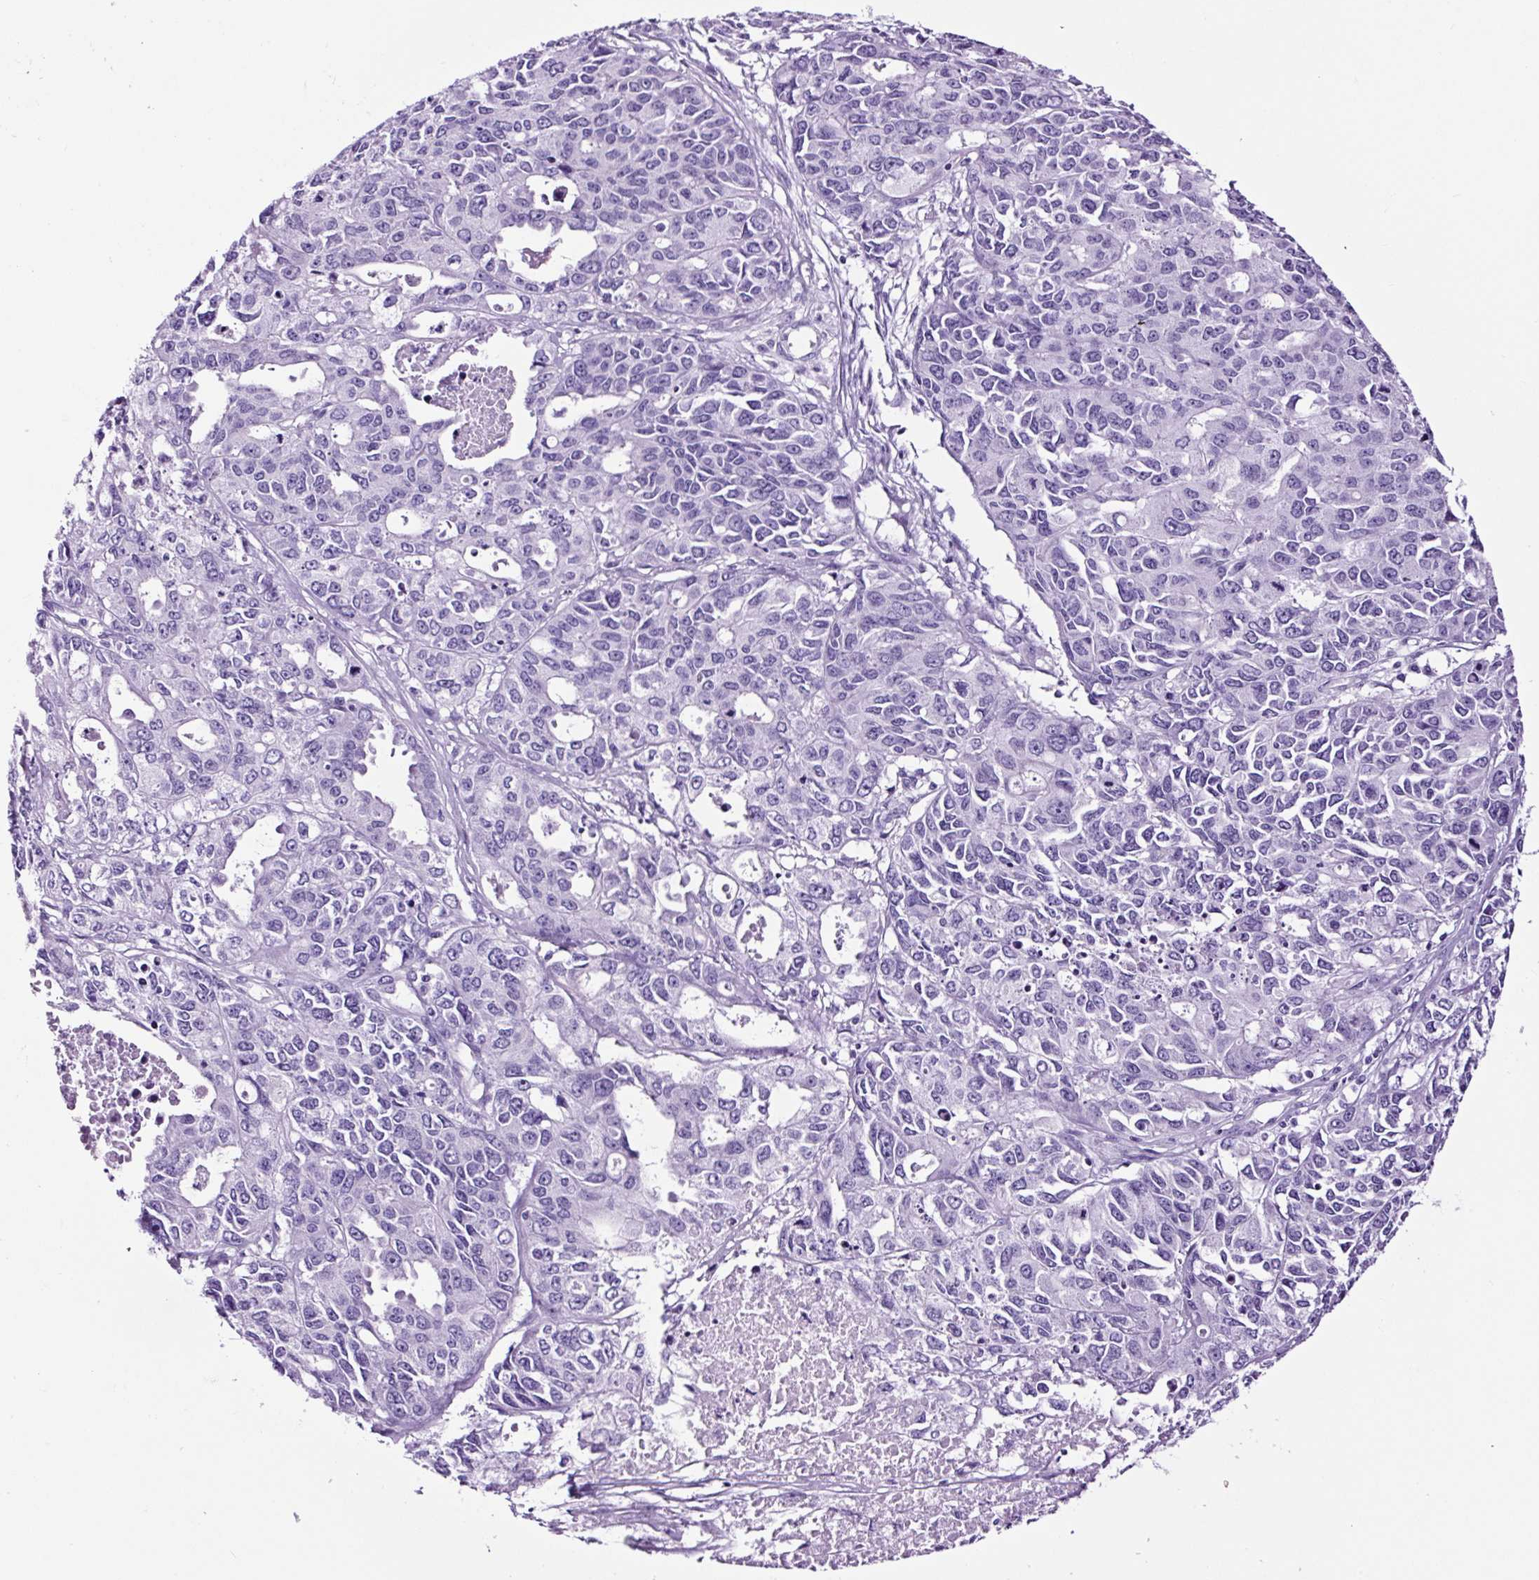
{"staining": {"intensity": "negative", "quantity": "none", "location": "none"}, "tissue": "endometrial cancer", "cell_type": "Tumor cells", "image_type": "cancer", "snomed": [{"axis": "morphology", "description": "Adenocarcinoma, NOS"}, {"axis": "topography", "description": "Uterus"}], "caption": "The histopathology image exhibits no staining of tumor cells in endometrial adenocarcinoma.", "gene": "FBXL7", "patient": {"sex": "female", "age": 79}}